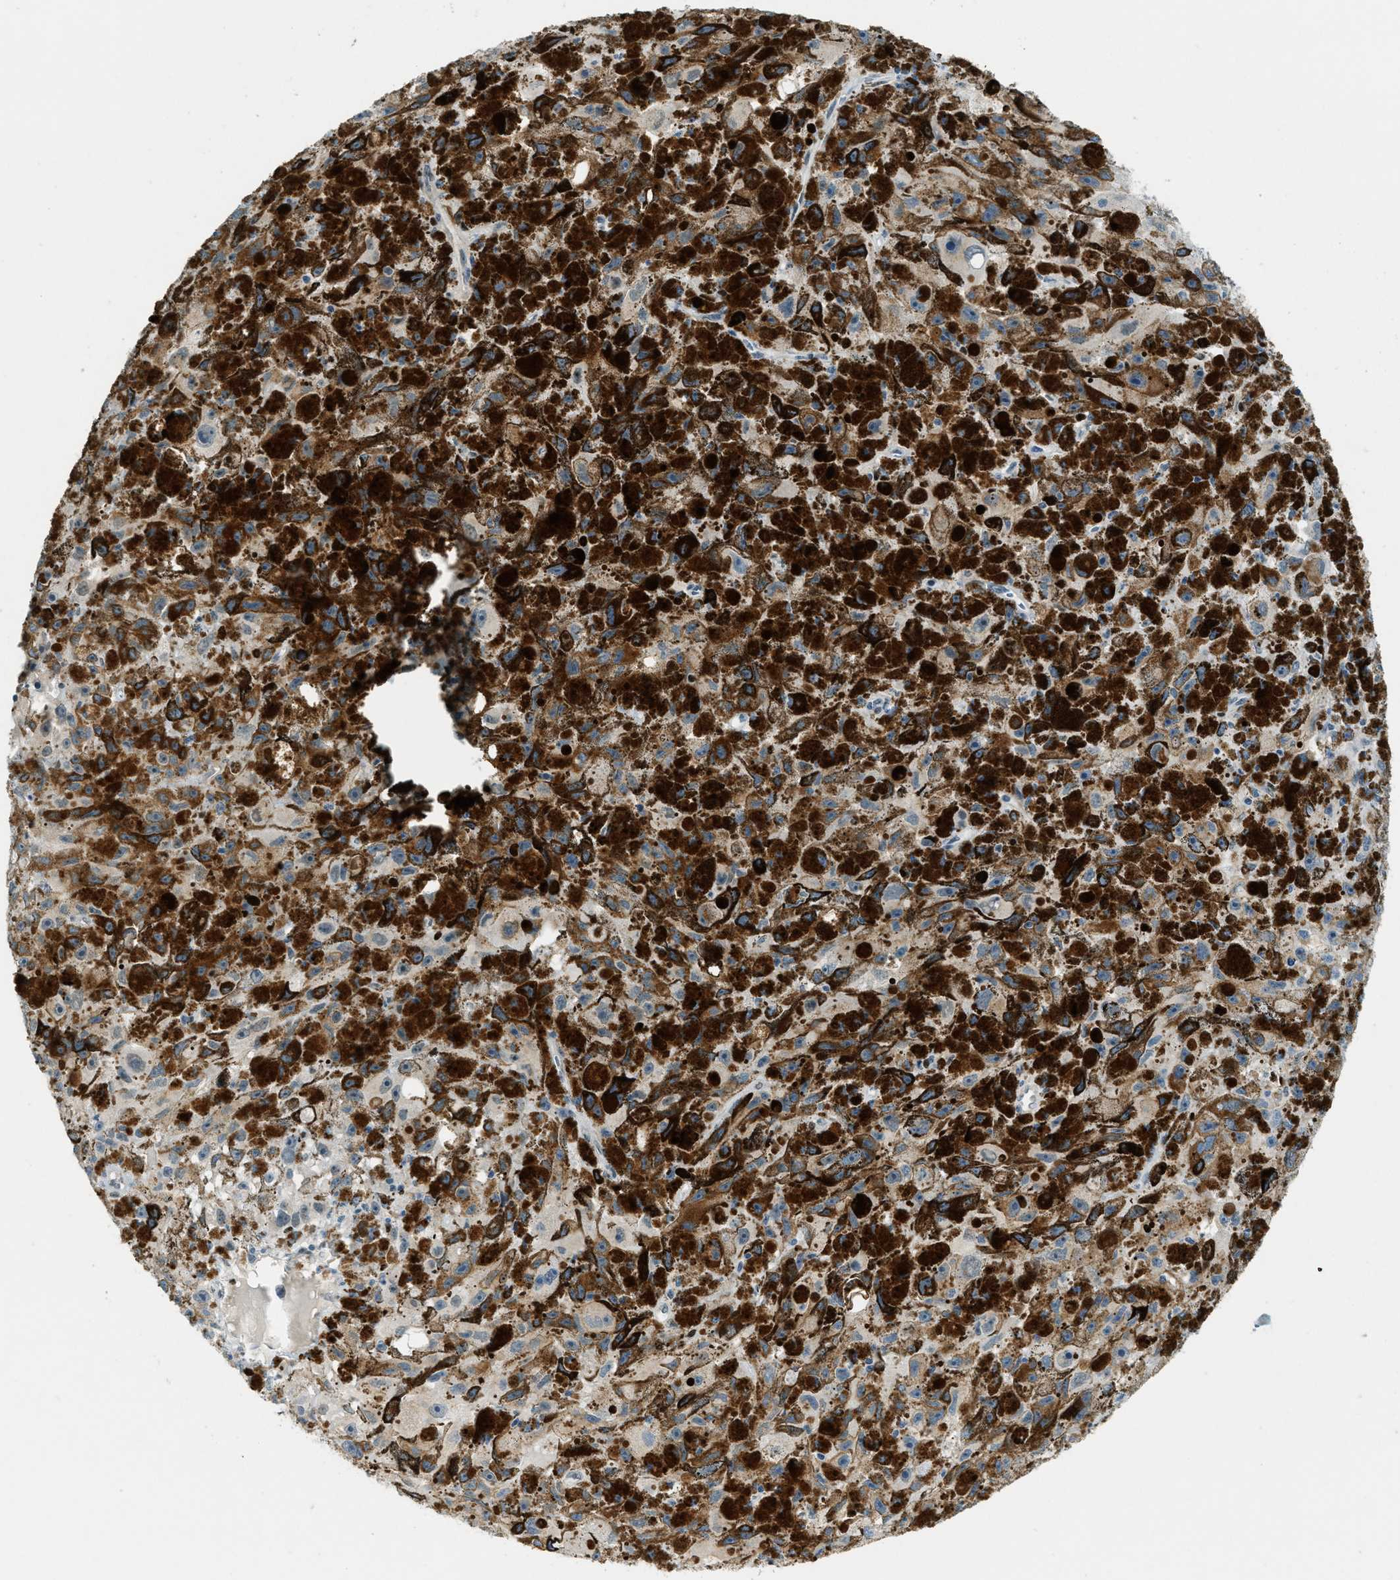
{"staining": {"intensity": "weak", "quantity": "25%-75%", "location": "cytoplasmic/membranous"}, "tissue": "melanoma", "cell_type": "Tumor cells", "image_type": "cancer", "snomed": [{"axis": "morphology", "description": "Malignant melanoma, NOS"}, {"axis": "topography", "description": "Skin"}], "caption": "This is an image of immunohistochemistry (IHC) staining of melanoma, which shows weak positivity in the cytoplasmic/membranous of tumor cells.", "gene": "TCF3", "patient": {"sex": "female", "age": 104}}